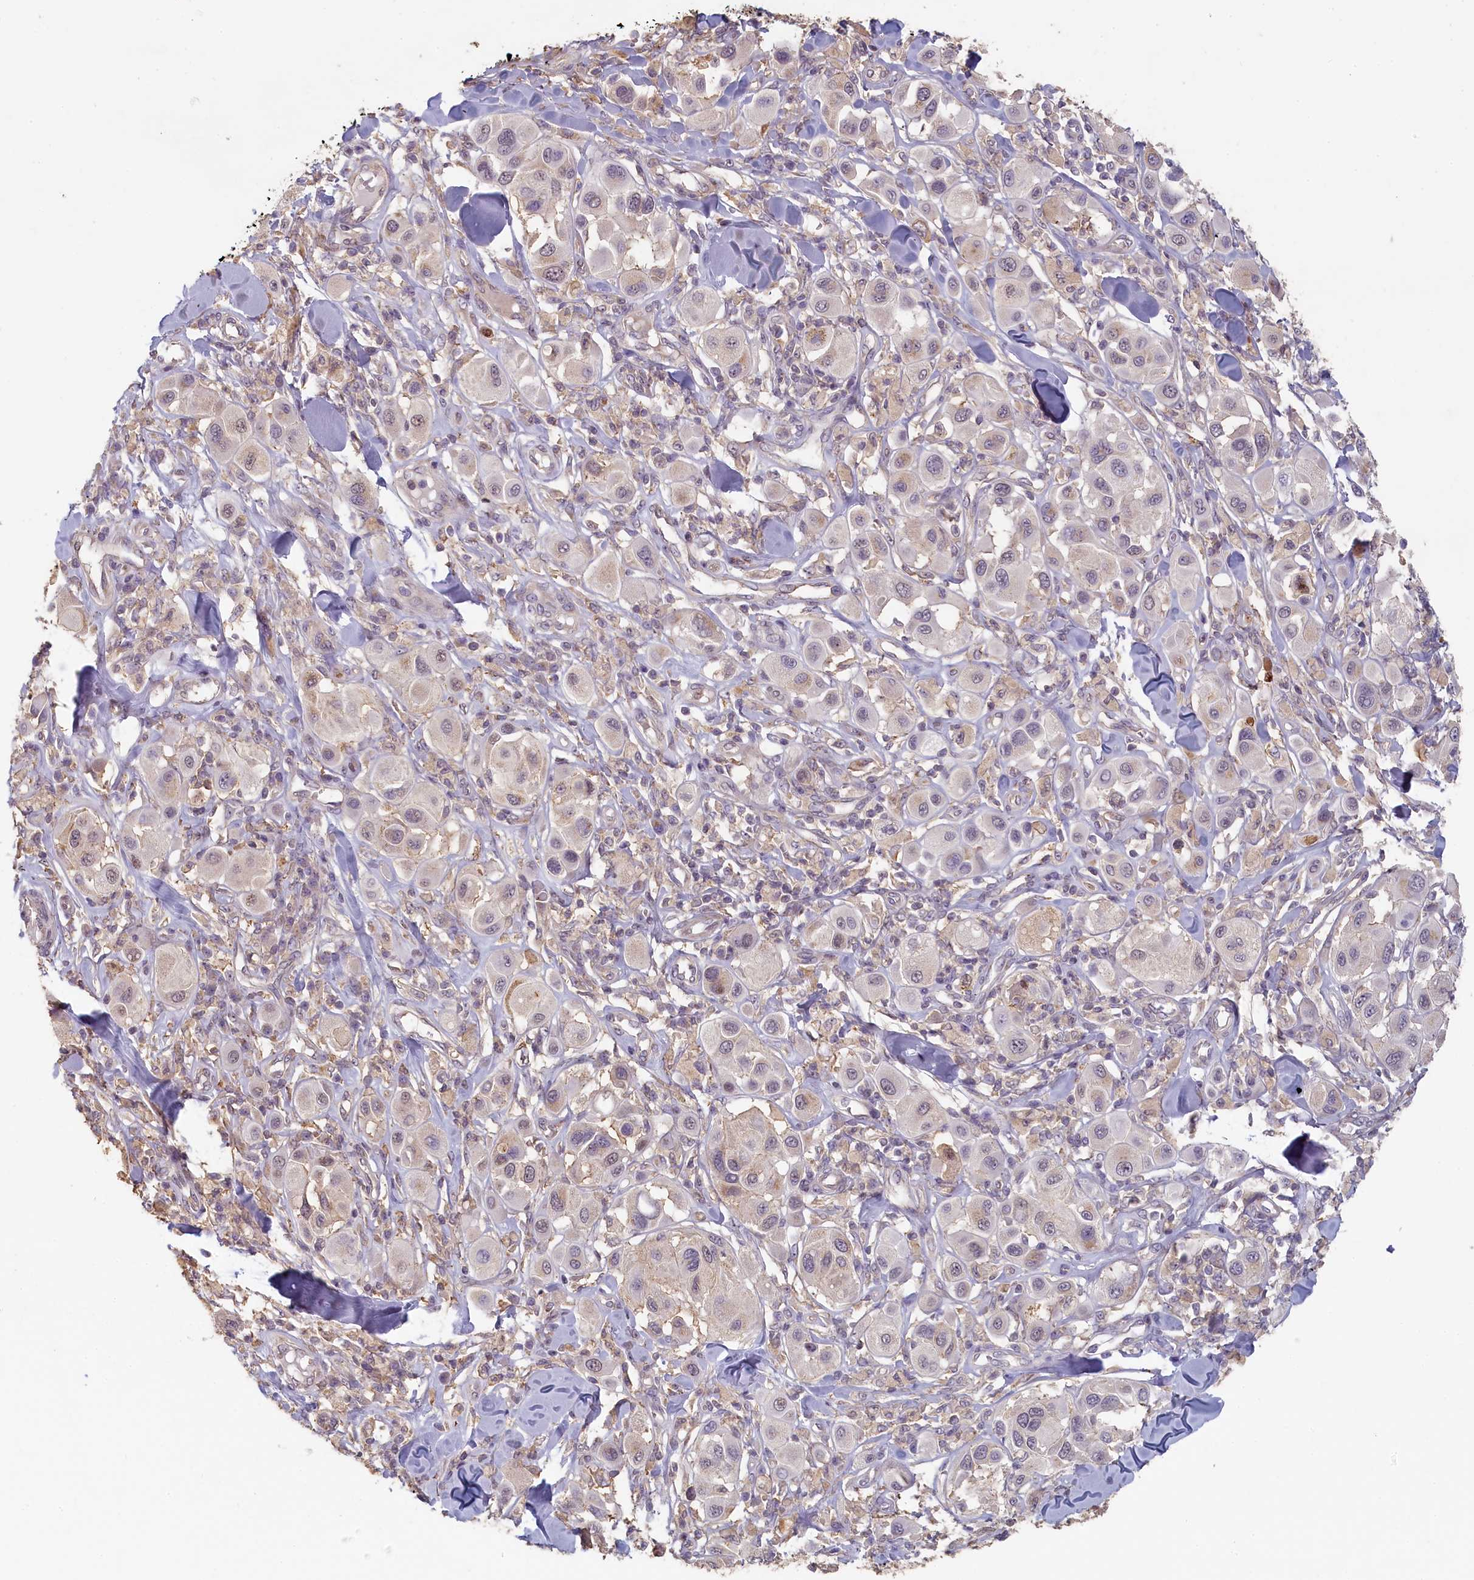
{"staining": {"intensity": "weak", "quantity": "<25%", "location": "nuclear"}, "tissue": "melanoma", "cell_type": "Tumor cells", "image_type": "cancer", "snomed": [{"axis": "morphology", "description": "Malignant melanoma, Metastatic site"}, {"axis": "topography", "description": "Skin"}], "caption": "Immunohistochemistry (IHC) image of neoplastic tissue: melanoma stained with DAB (3,3'-diaminobenzidine) shows no significant protein expression in tumor cells. The staining is performed using DAB brown chromogen with nuclei counter-stained in using hematoxylin.", "gene": "STX16", "patient": {"sex": "male", "age": 41}}